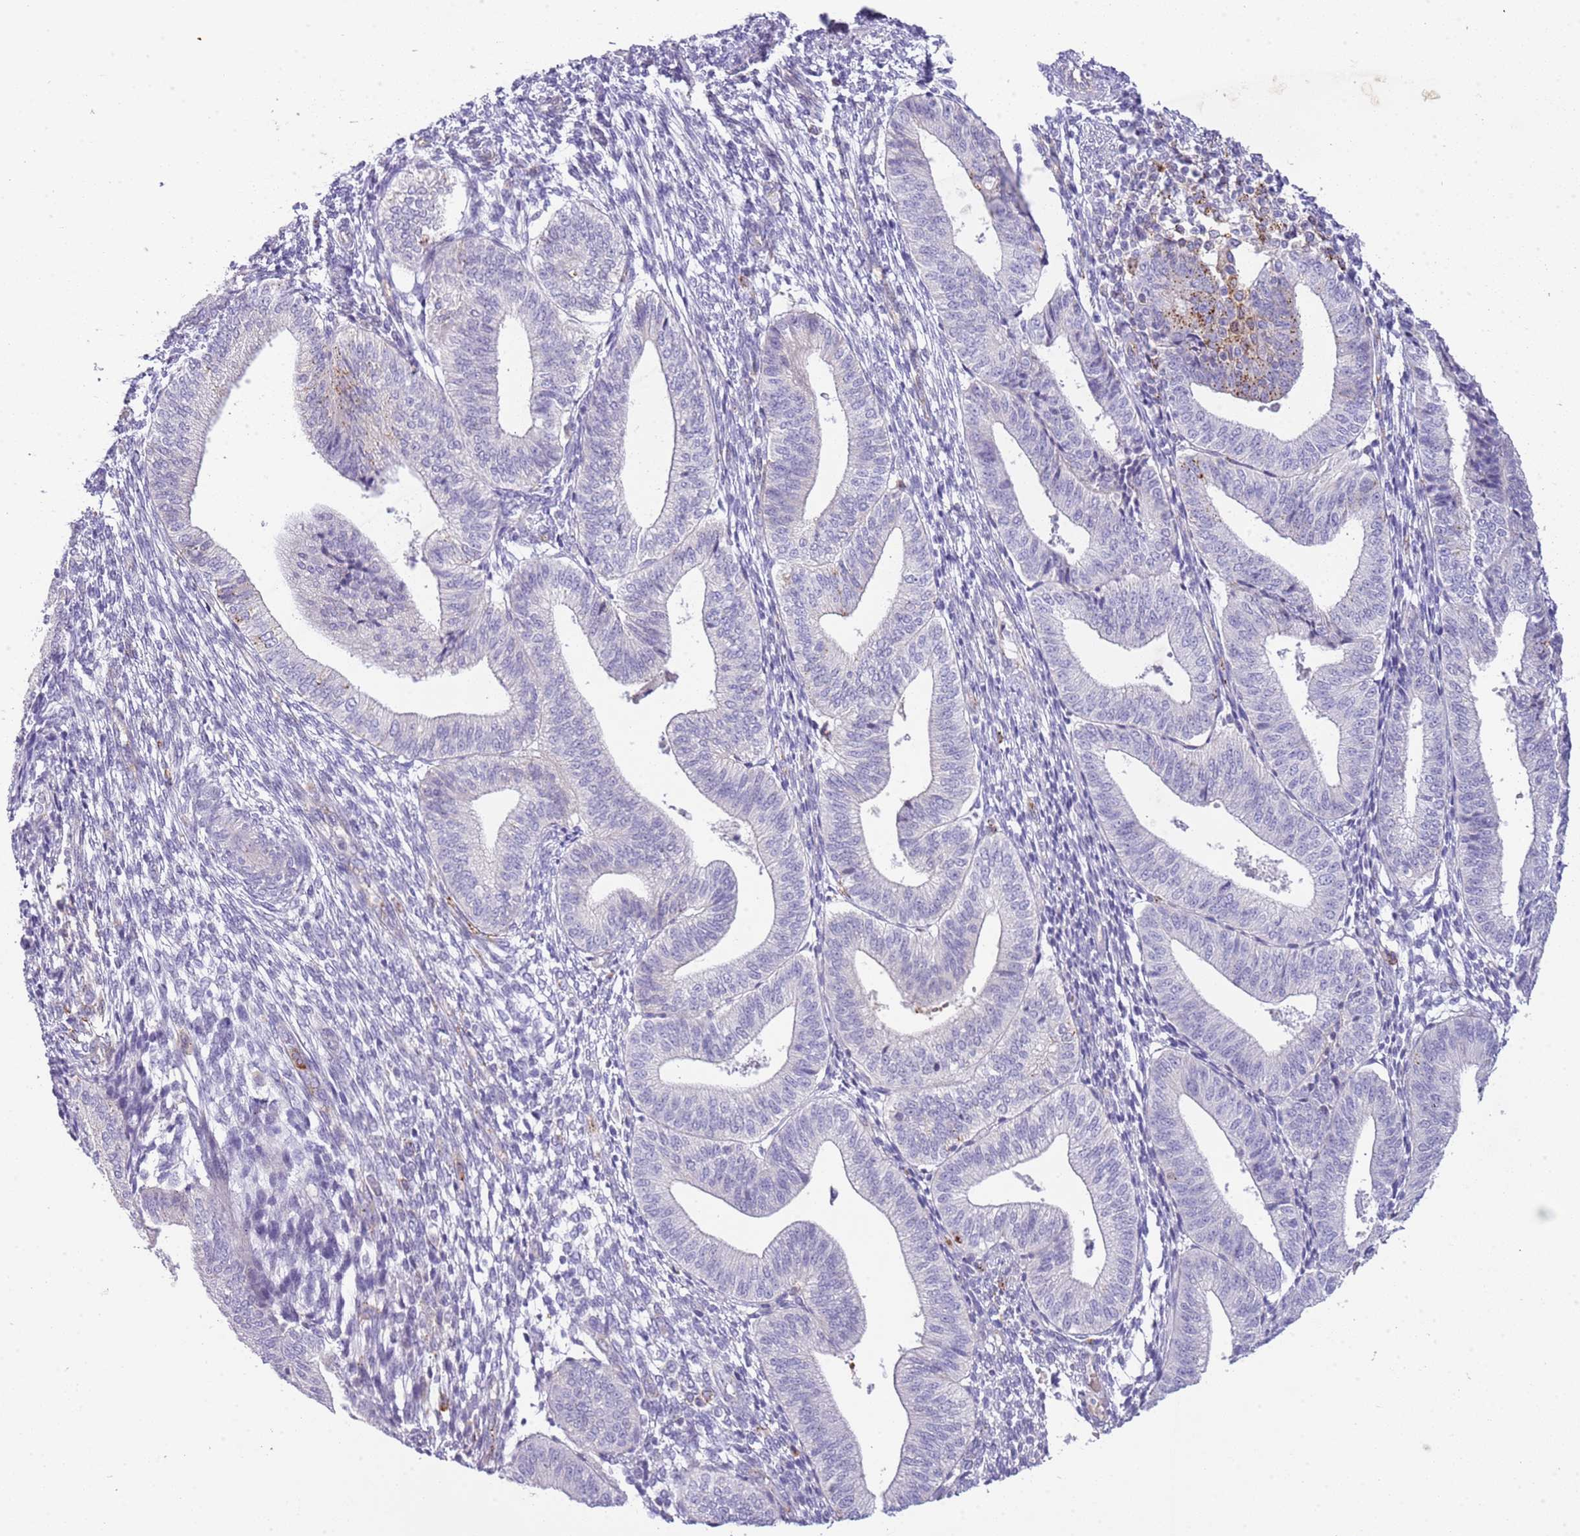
{"staining": {"intensity": "negative", "quantity": "none", "location": "none"}, "tissue": "endometrium", "cell_type": "Cells in endometrial stroma", "image_type": "normal", "snomed": [{"axis": "morphology", "description": "Normal tissue, NOS"}, {"axis": "topography", "description": "Endometrium"}], "caption": "This is an immunohistochemistry (IHC) histopathology image of unremarkable human endometrium. There is no staining in cells in endometrial stroma.", "gene": "ABHD17A", "patient": {"sex": "female", "age": 34}}